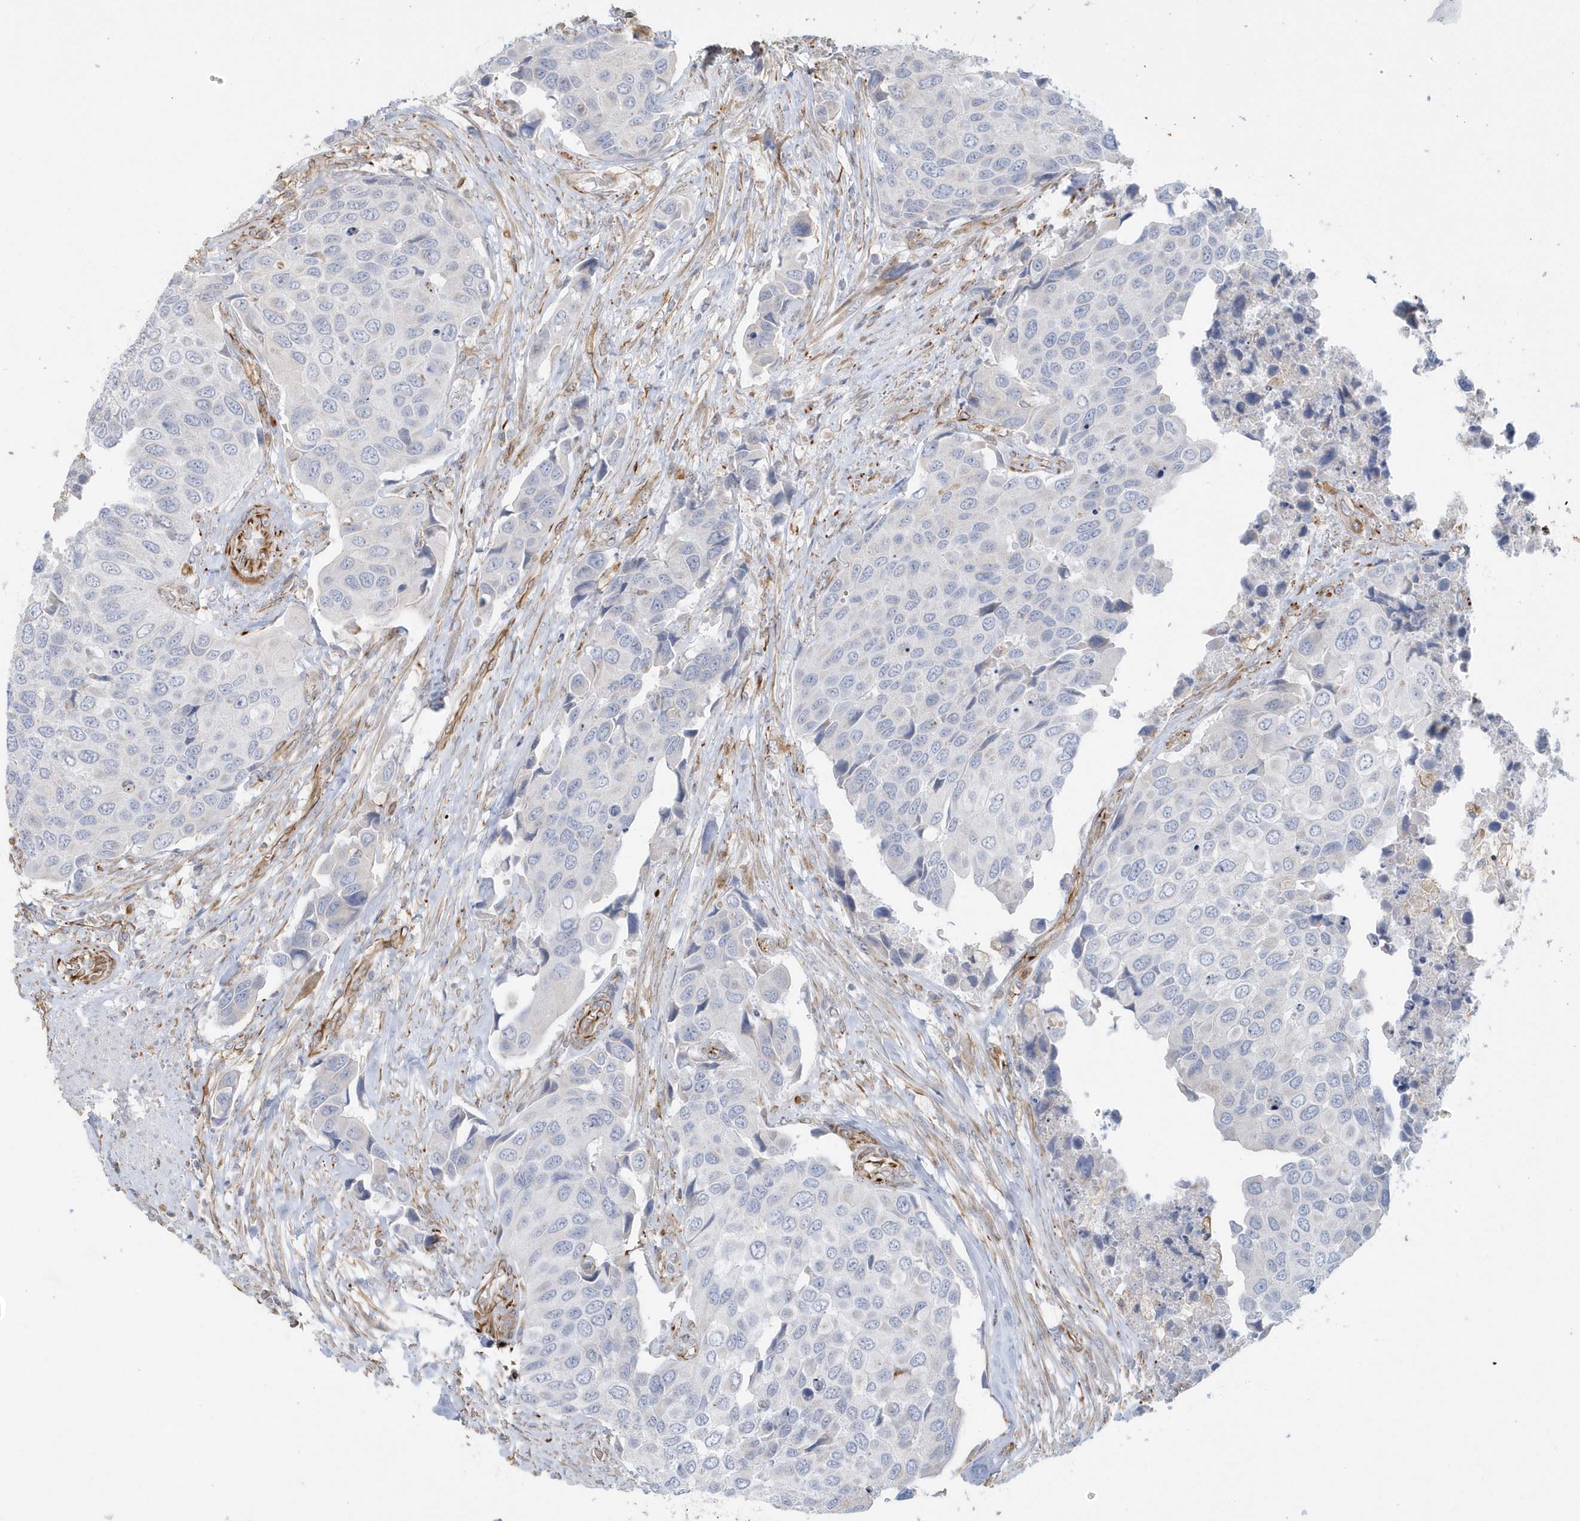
{"staining": {"intensity": "negative", "quantity": "none", "location": "none"}, "tissue": "urothelial cancer", "cell_type": "Tumor cells", "image_type": "cancer", "snomed": [{"axis": "morphology", "description": "Urothelial carcinoma, High grade"}, {"axis": "topography", "description": "Urinary bladder"}], "caption": "A high-resolution photomicrograph shows IHC staining of urothelial cancer, which shows no significant positivity in tumor cells. (DAB immunohistochemistry, high magnification).", "gene": "RAB17", "patient": {"sex": "male", "age": 74}}